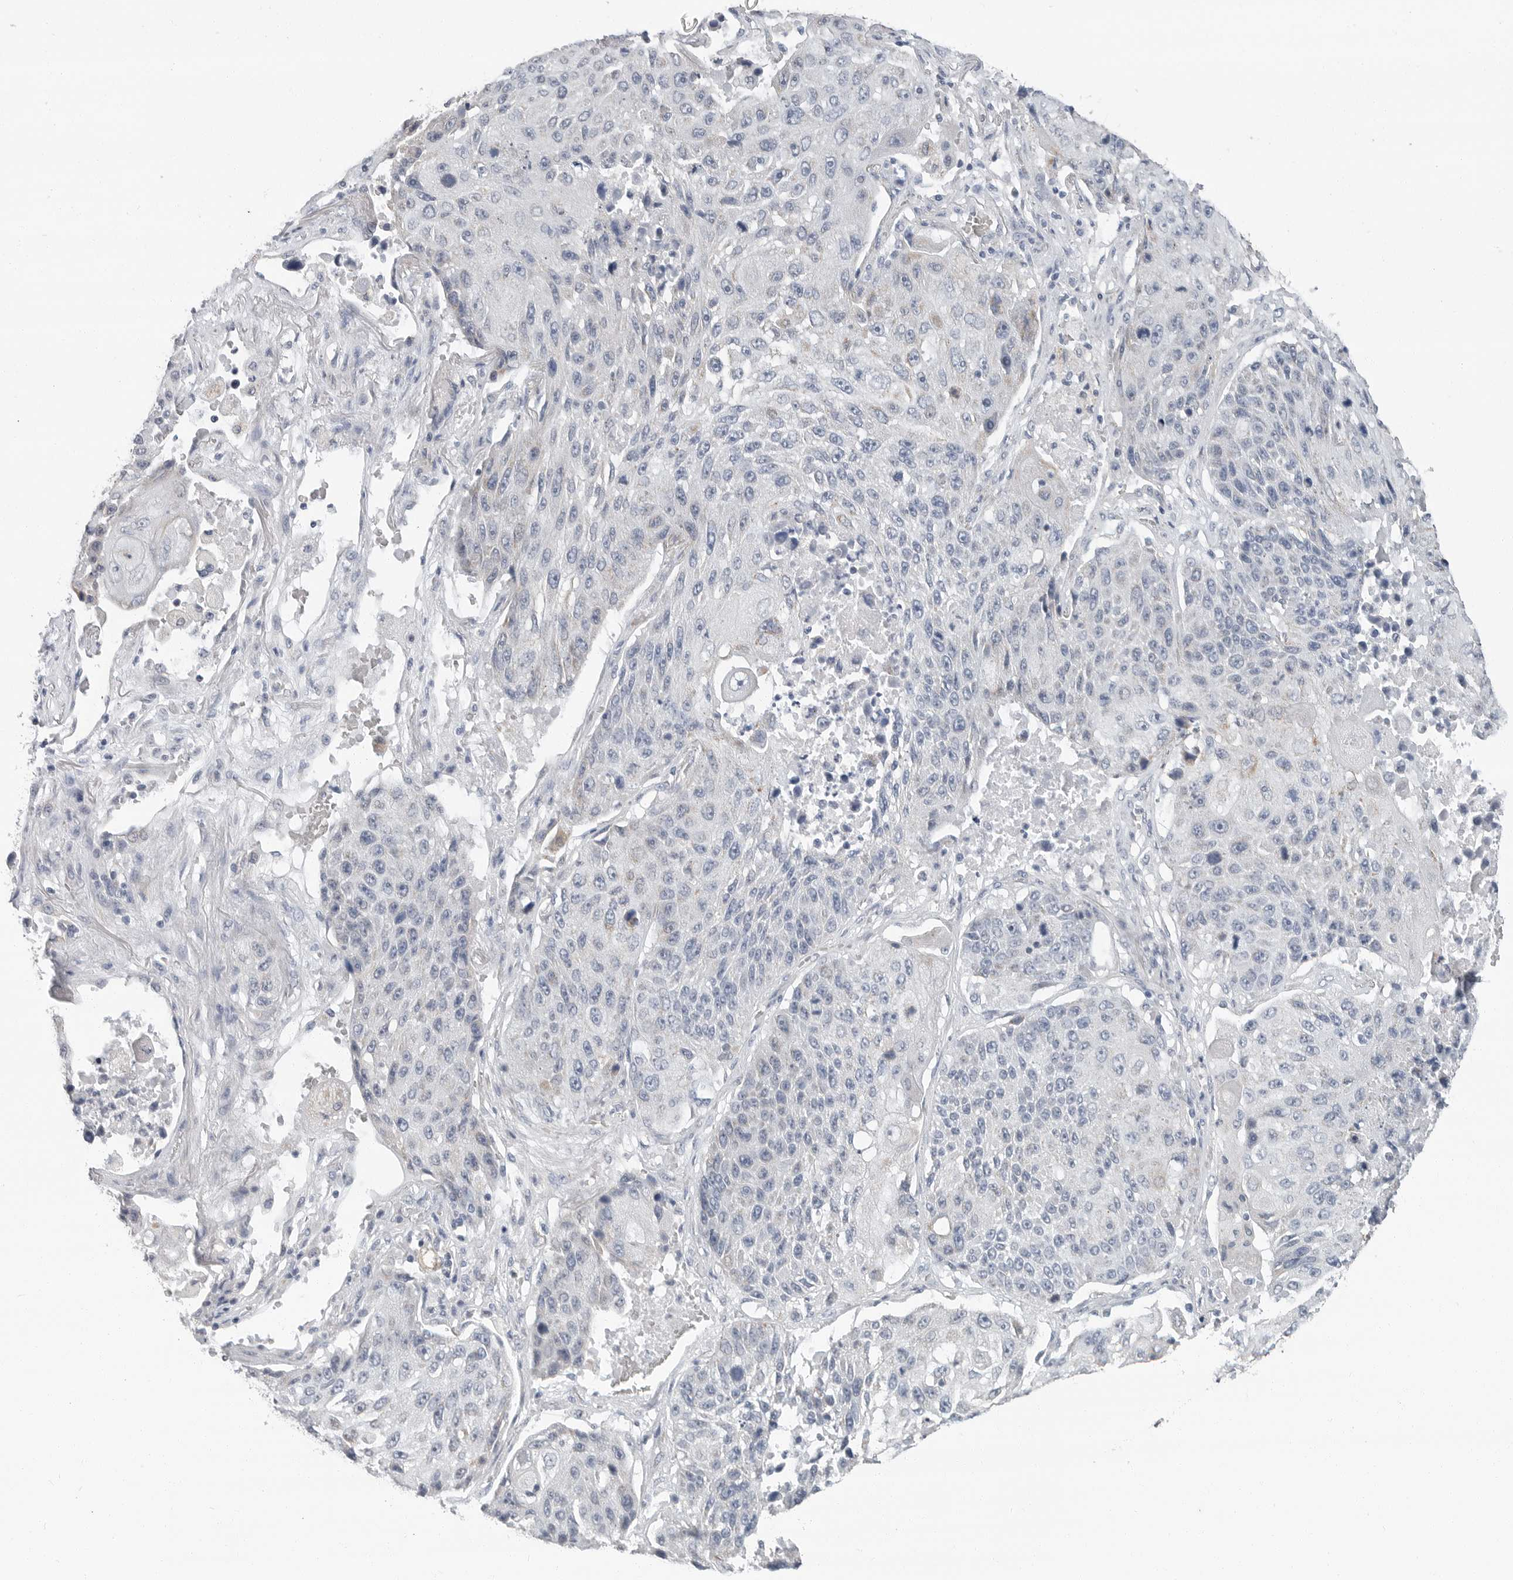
{"staining": {"intensity": "negative", "quantity": "none", "location": "none"}, "tissue": "lung cancer", "cell_type": "Tumor cells", "image_type": "cancer", "snomed": [{"axis": "morphology", "description": "Squamous cell carcinoma, NOS"}, {"axis": "topography", "description": "Lung"}], "caption": "This photomicrograph is of lung cancer stained with IHC to label a protein in brown with the nuclei are counter-stained blue. There is no positivity in tumor cells. (IHC, brightfield microscopy, high magnification).", "gene": "PLN", "patient": {"sex": "male", "age": 61}}